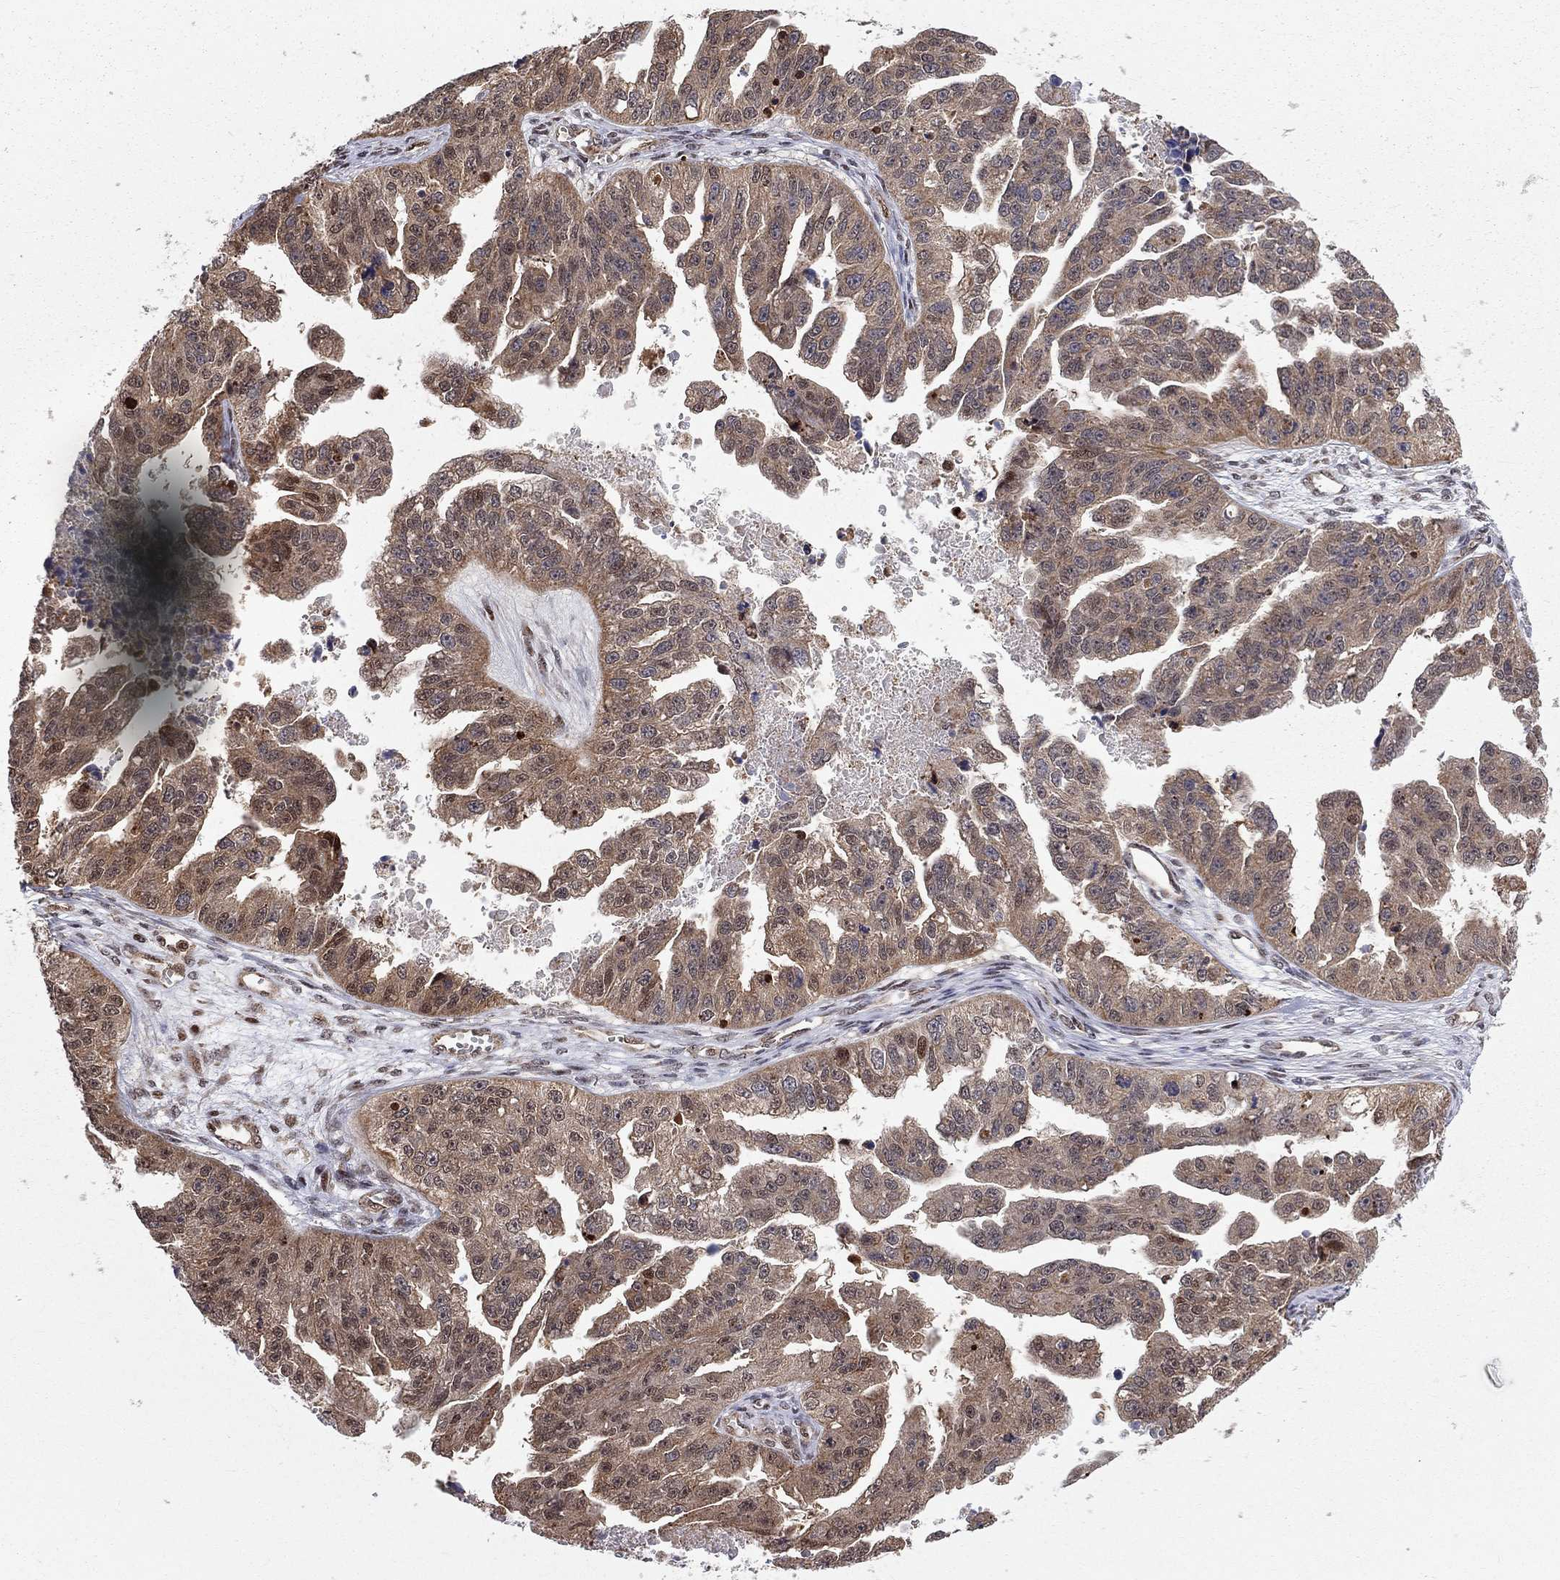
{"staining": {"intensity": "moderate", "quantity": "25%-75%", "location": "cytoplasmic/membranous"}, "tissue": "ovarian cancer", "cell_type": "Tumor cells", "image_type": "cancer", "snomed": [{"axis": "morphology", "description": "Cystadenocarcinoma, serous, NOS"}, {"axis": "topography", "description": "Ovary"}], "caption": "Tumor cells display medium levels of moderate cytoplasmic/membranous expression in about 25%-75% of cells in ovarian cancer (serous cystadenocarcinoma).", "gene": "ELOB", "patient": {"sex": "female", "age": 58}}